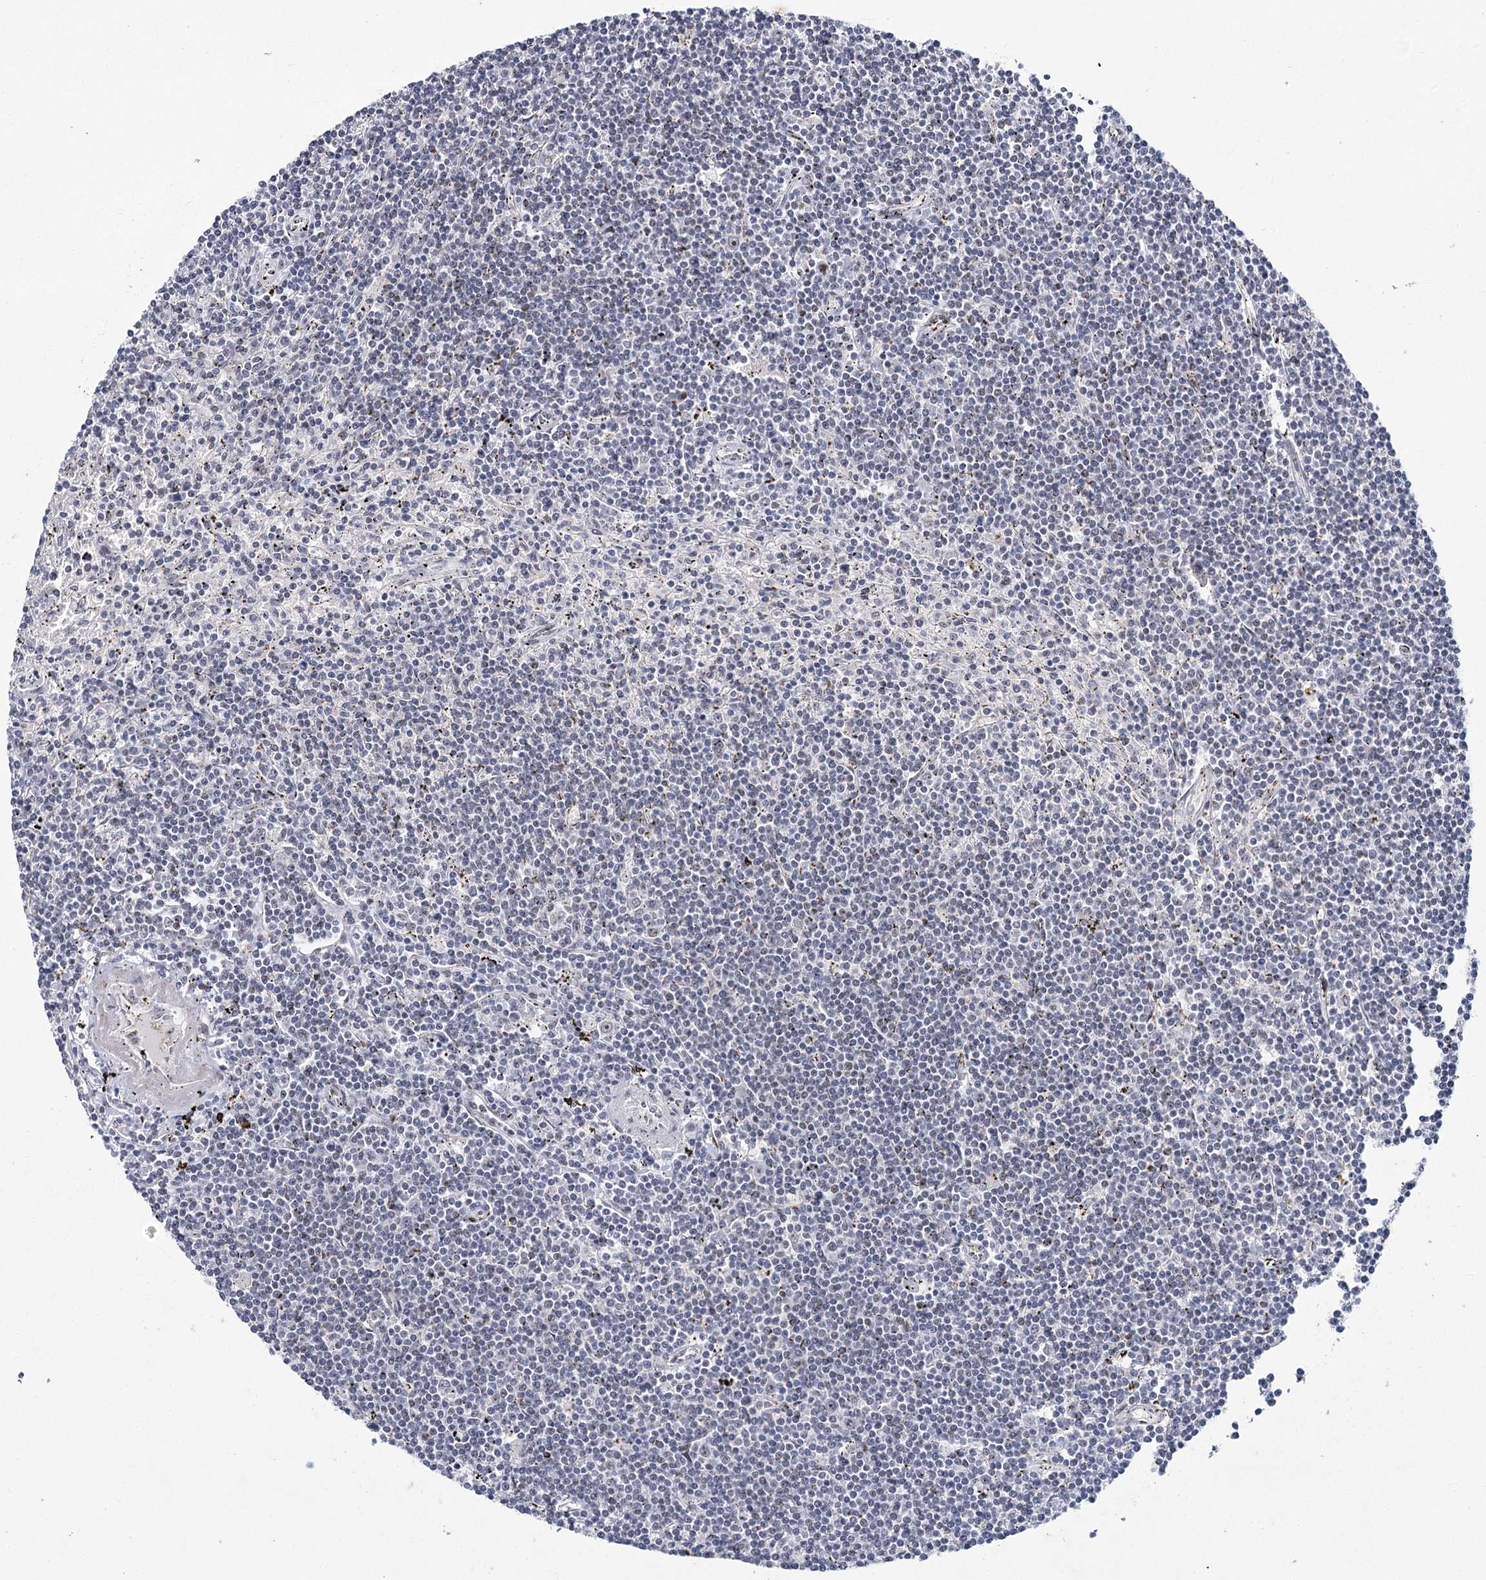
{"staining": {"intensity": "negative", "quantity": "none", "location": "none"}, "tissue": "lymphoma", "cell_type": "Tumor cells", "image_type": "cancer", "snomed": [{"axis": "morphology", "description": "Malignant lymphoma, non-Hodgkin's type, Low grade"}, {"axis": "topography", "description": "Spleen"}], "caption": "This is an immunohistochemistry photomicrograph of malignant lymphoma, non-Hodgkin's type (low-grade). There is no staining in tumor cells.", "gene": "SCAF8", "patient": {"sex": "male", "age": 76}}